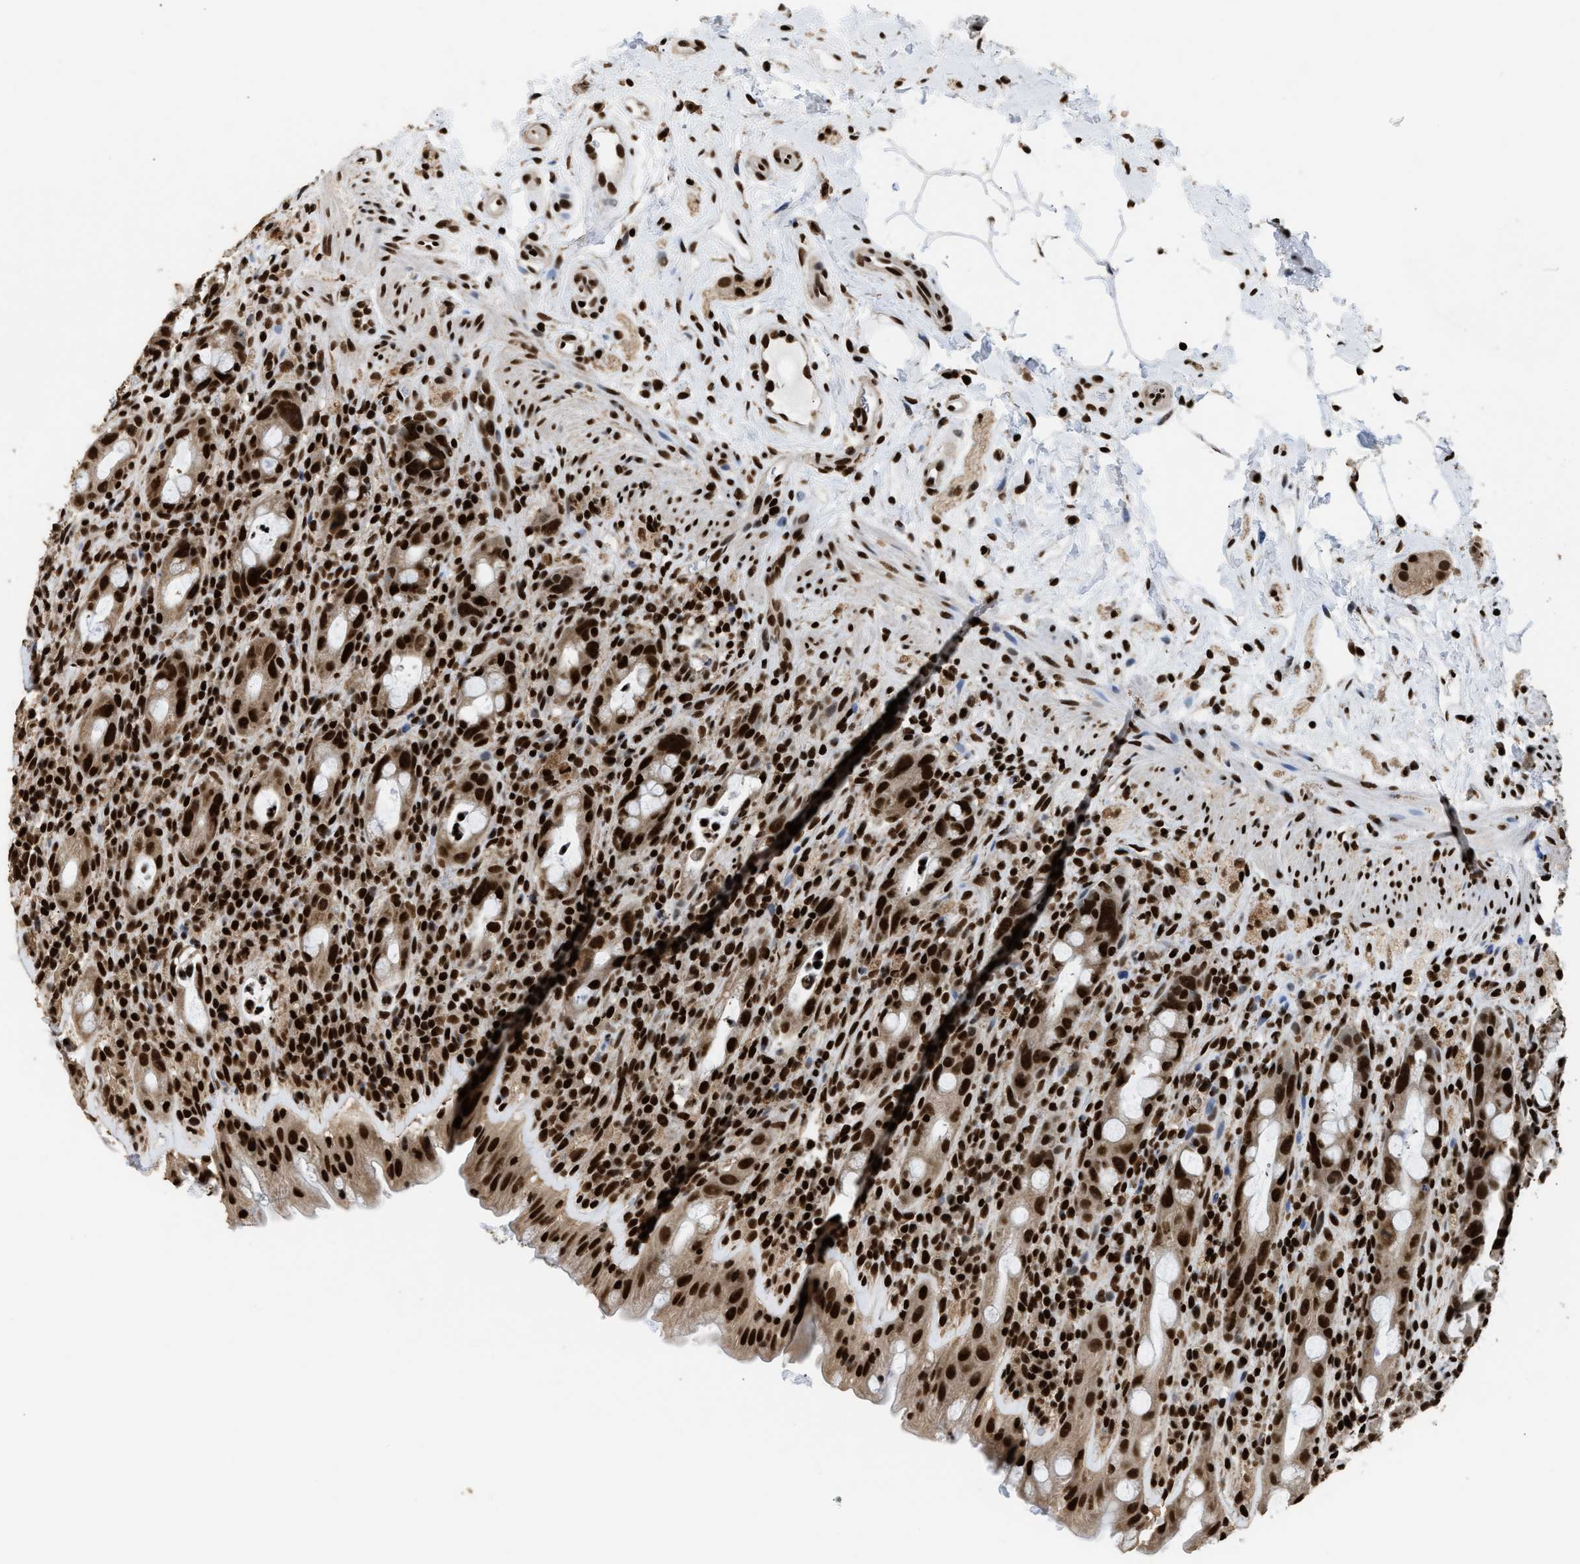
{"staining": {"intensity": "strong", "quantity": ">75%", "location": "cytoplasmic/membranous,nuclear"}, "tissue": "rectum", "cell_type": "Glandular cells", "image_type": "normal", "snomed": [{"axis": "morphology", "description": "Normal tissue, NOS"}, {"axis": "topography", "description": "Rectum"}], "caption": "IHC histopathology image of benign rectum stained for a protein (brown), which displays high levels of strong cytoplasmic/membranous,nuclear positivity in approximately >75% of glandular cells.", "gene": "RAD21", "patient": {"sex": "male", "age": 44}}